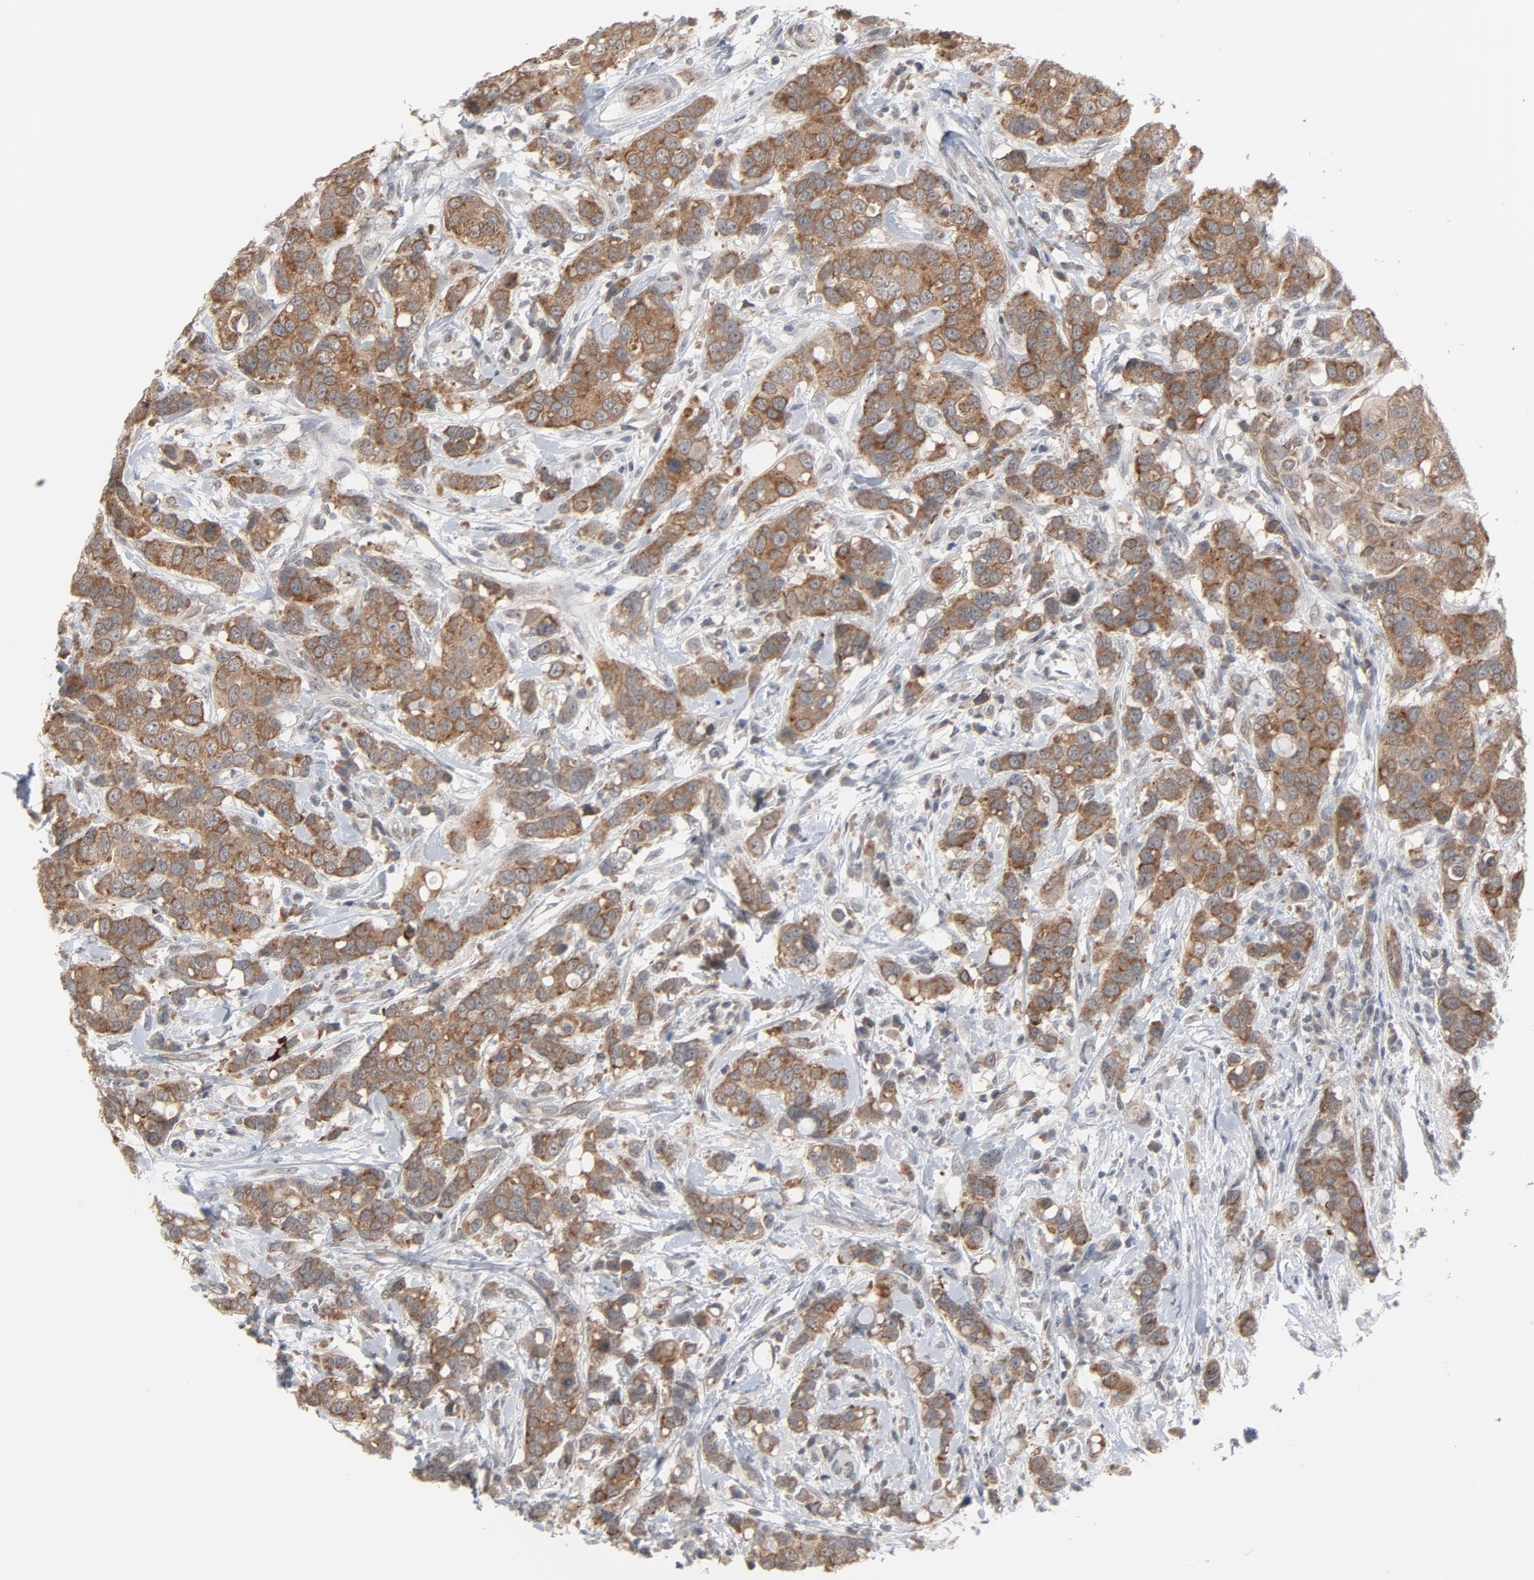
{"staining": {"intensity": "moderate", "quantity": ">75%", "location": "cytoplasmic/membranous"}, "tissue": "breast cancer", "cell_type": "Tumor cells", "image_type": "cancer", "snomed": [{"axis": "morphology", "description": "Duct carcinoma"}, {"axis": "topography", "description": "Breast"}], "caption": "An immunohistochemistry (IHC) image of neoplastic tissue is shown. Protein staining in brown shows moderate cytoplasmic/membranous positivity in breast cancer (infiltrating ductal carcinoma) within tumor cells.", "gene": "ITPR3", "patient": {"sex": "female", "age": 27}}